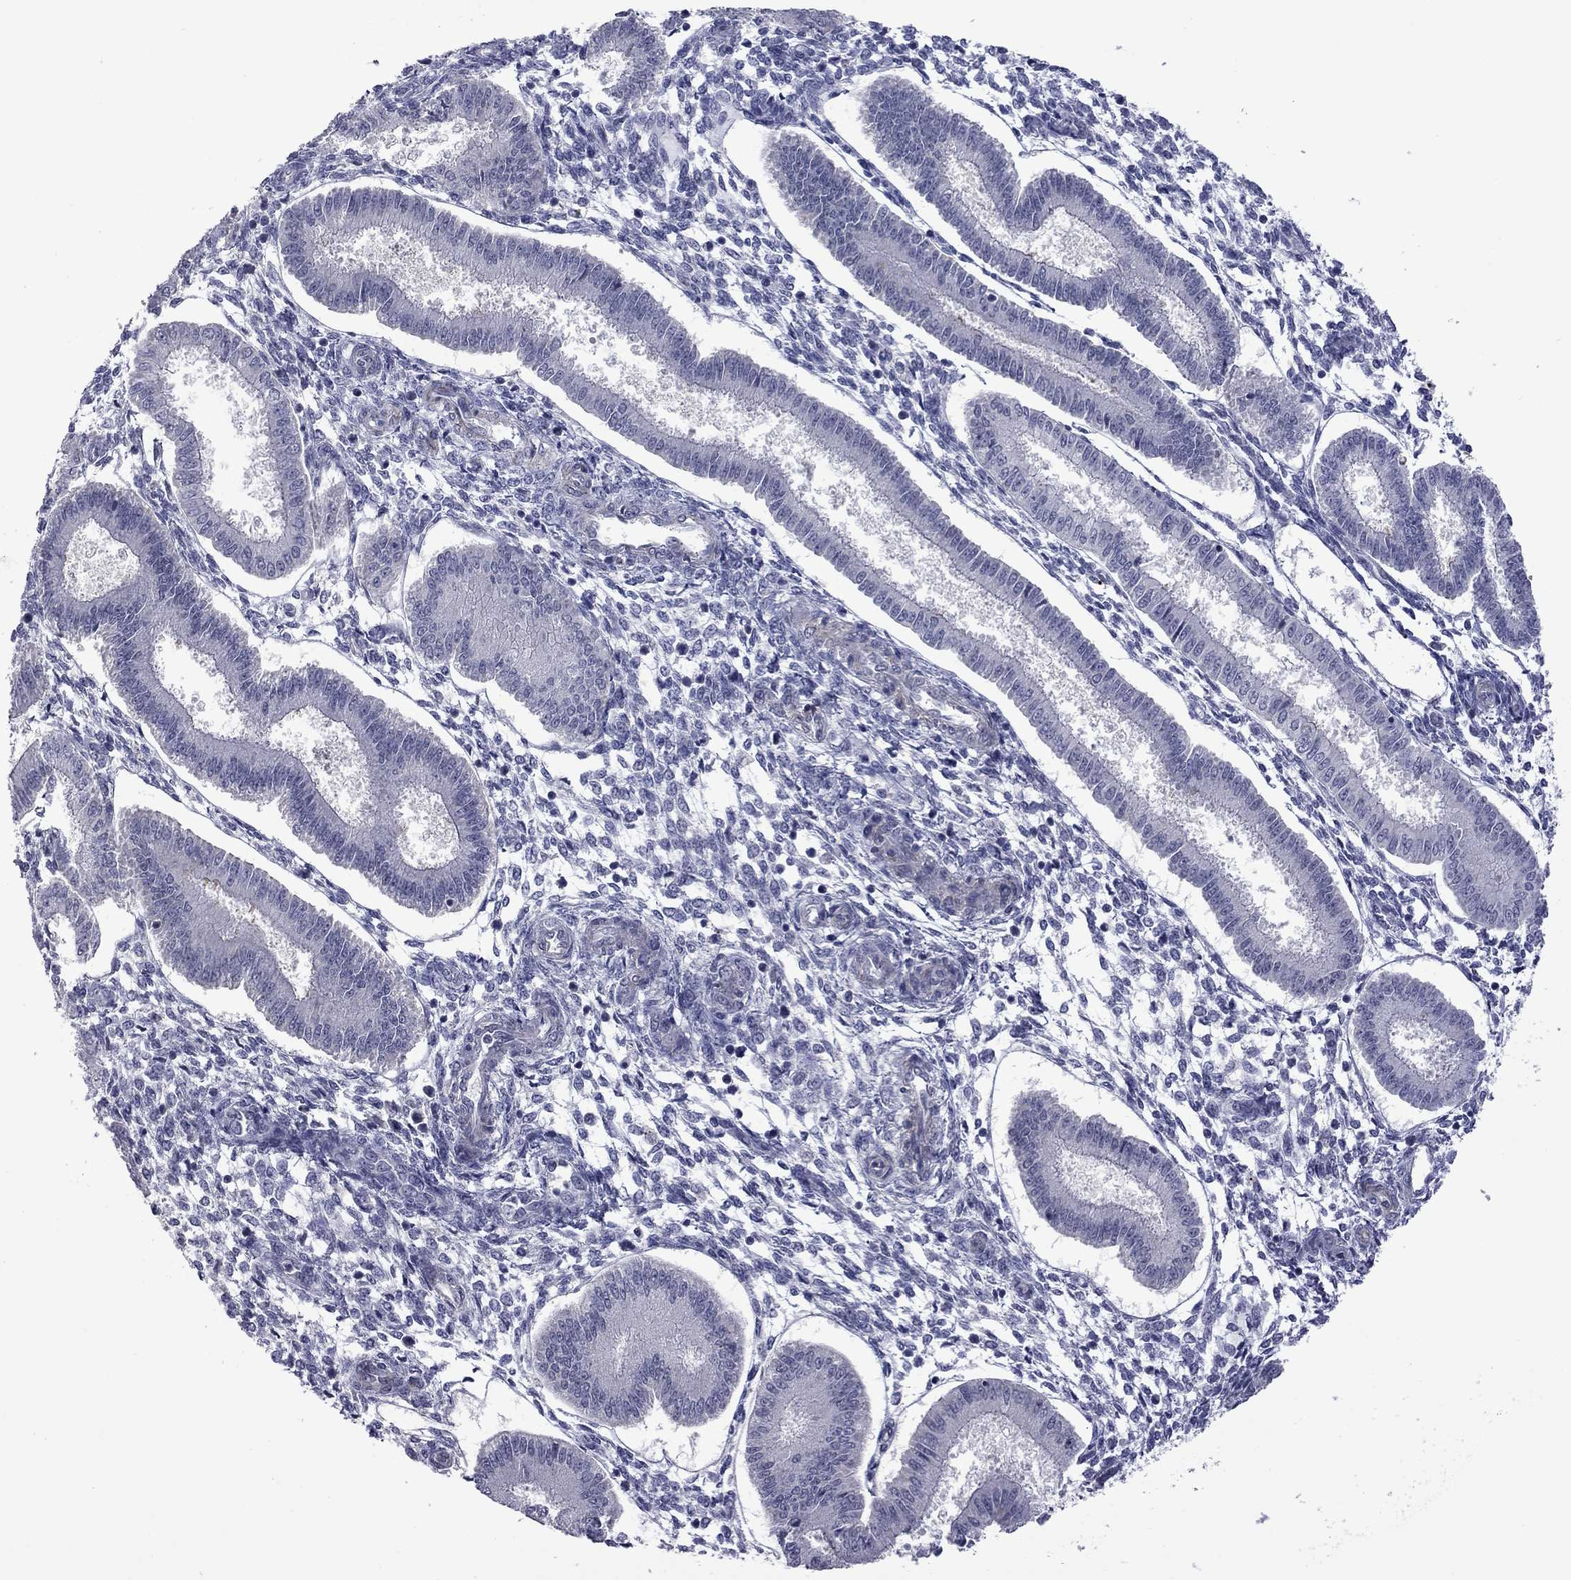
{"staining": {"intensity": "negative", "quantity": "none", "location": "none"}, "tissue": "endometrium", "cell_type": "Cells in endometrial stroma", "image_type": "normal", "snomed": [{"axis": "morphology", "description": "Normal tissue, NOS"}, {"axis": "topography", "description": "Endometrium"}], "caption": "The image displays no significant positivity in cells in endometrial stroma of endometrium.", "gene": "GSG1L", "patient": {"sex": "female", "age": 43}}